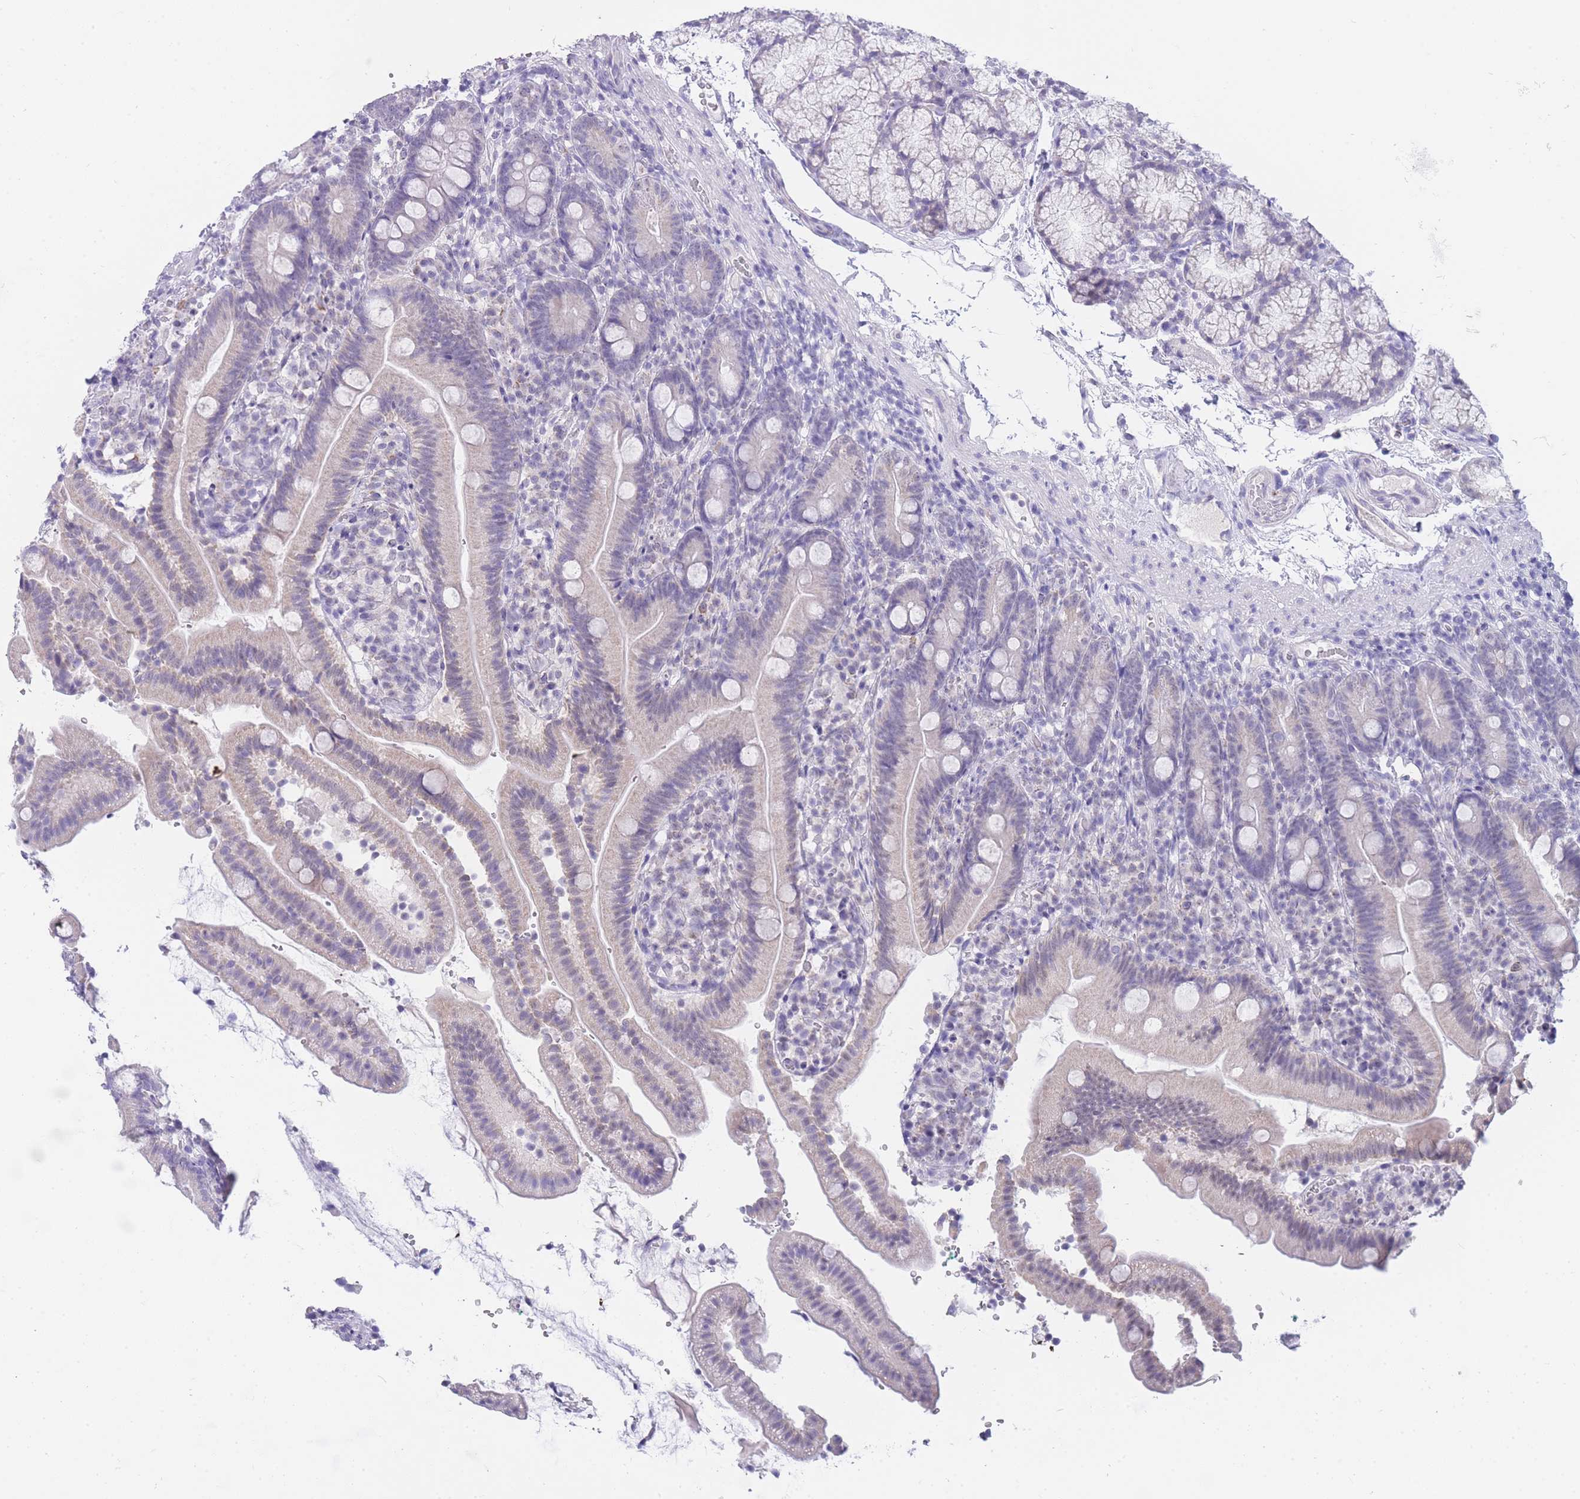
{"staining": {"intensity": "negative", "quantity": "none", "location": "none"}, "tissue": "duodenum", "cell_type": "Glandular cells", "image_type": "normal", "snomed": [{"axis": "morphology", "description": "Normal tissue, NOS"}, {"axis": "topography", "description": "Duodenum"}], "caption": "IHC photomicrograph of normal duodenum stained for a protein (brown), which shows no positivity in glandular cells. Brightfield microscopy of IHC stained with DAB (3,3'-diaminobenzidine) (brown) and hematoxylin (blue), captured at high magnification.", "gene": "FRAT2", "patient": {"sex": "female", "age": 67}}